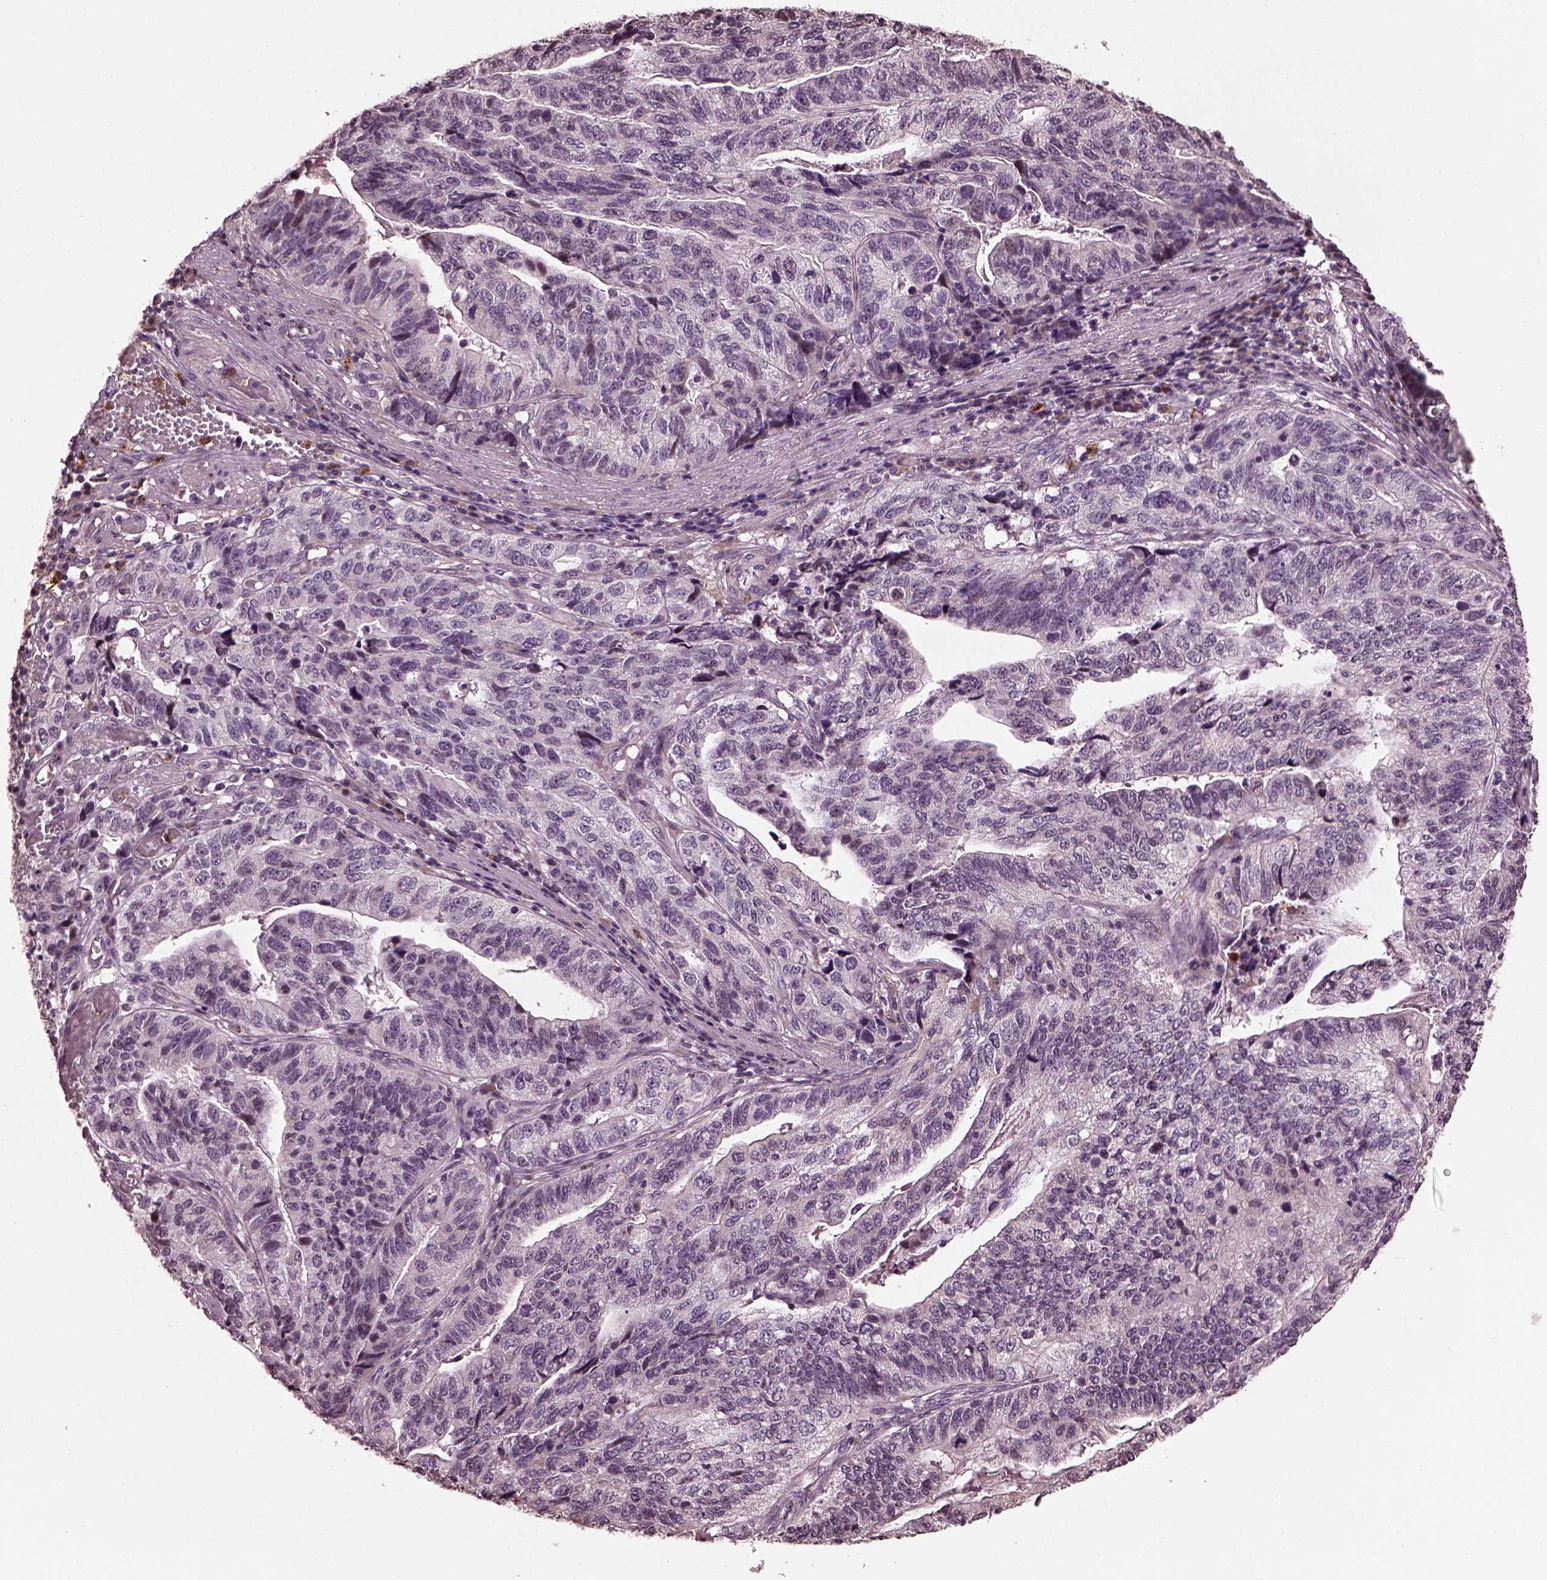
{"staining": {"intensity": "negative", "quantity": "none", "location": "none"}, "tissue": "stomach cancer", "cell_type": "Tumor cells", "image_type": "cancer", "snomed": [{"axis": "morphology", "description": "Adenocarcinoma, NOS"}, {"axis": "topography", "description": "Stomach, upper"}], "caption": "This is a image of IHC staining of adenocarcinoma (stomach), which shows no positivity in tumor cells. Brightfield microscopy of immunohistochemistry stained with DAB (brown) and hematoxylin (blue), captured at high magnification.", "gene": "RUFY3", "patient": {"sex": "female", "age": 67}}